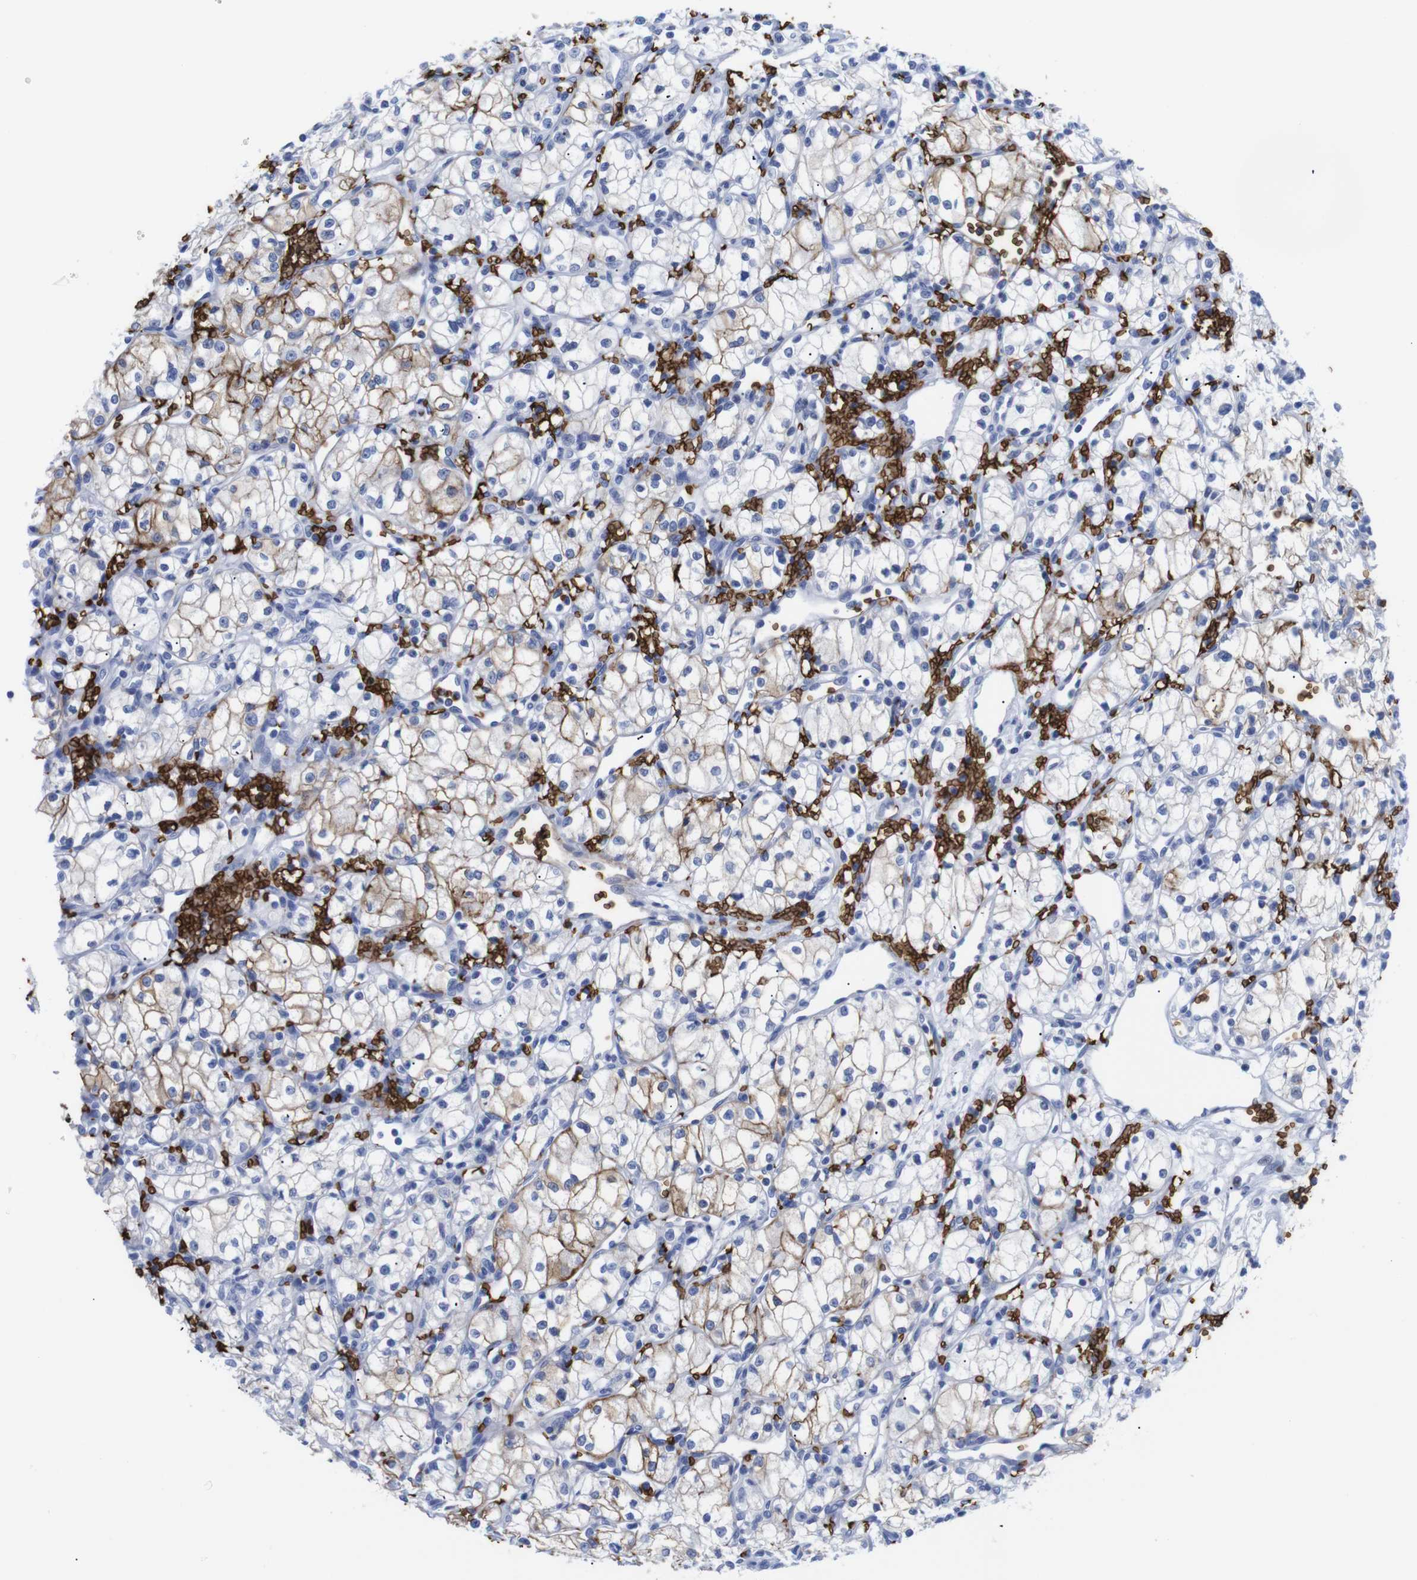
{"staining": {"intensity": "moderate", "quantity": "<25%", "location": "cytoplasmic/membranous"}, "tissue": "renal cancer", "cell_type": "Tumor cells", "image_type": "cancer", "snomed": [{"axis": "morphology", "description": "Normal tissue, NOS"}, {"axis": "morphology", "description": "Adenocarcinoma, NOS"}, {"axis": "topography", "description": "Kidney"}], "caption": "Renal adenocarcinoma stained with DAB immunohistochemistry (IHC) exhibits low levels of moderate cytoplasmic/membranous positivity in approximately <25% of tumor cells.", "gene": "S1PR2", "patient": {"sex": "male", "age": 59}}